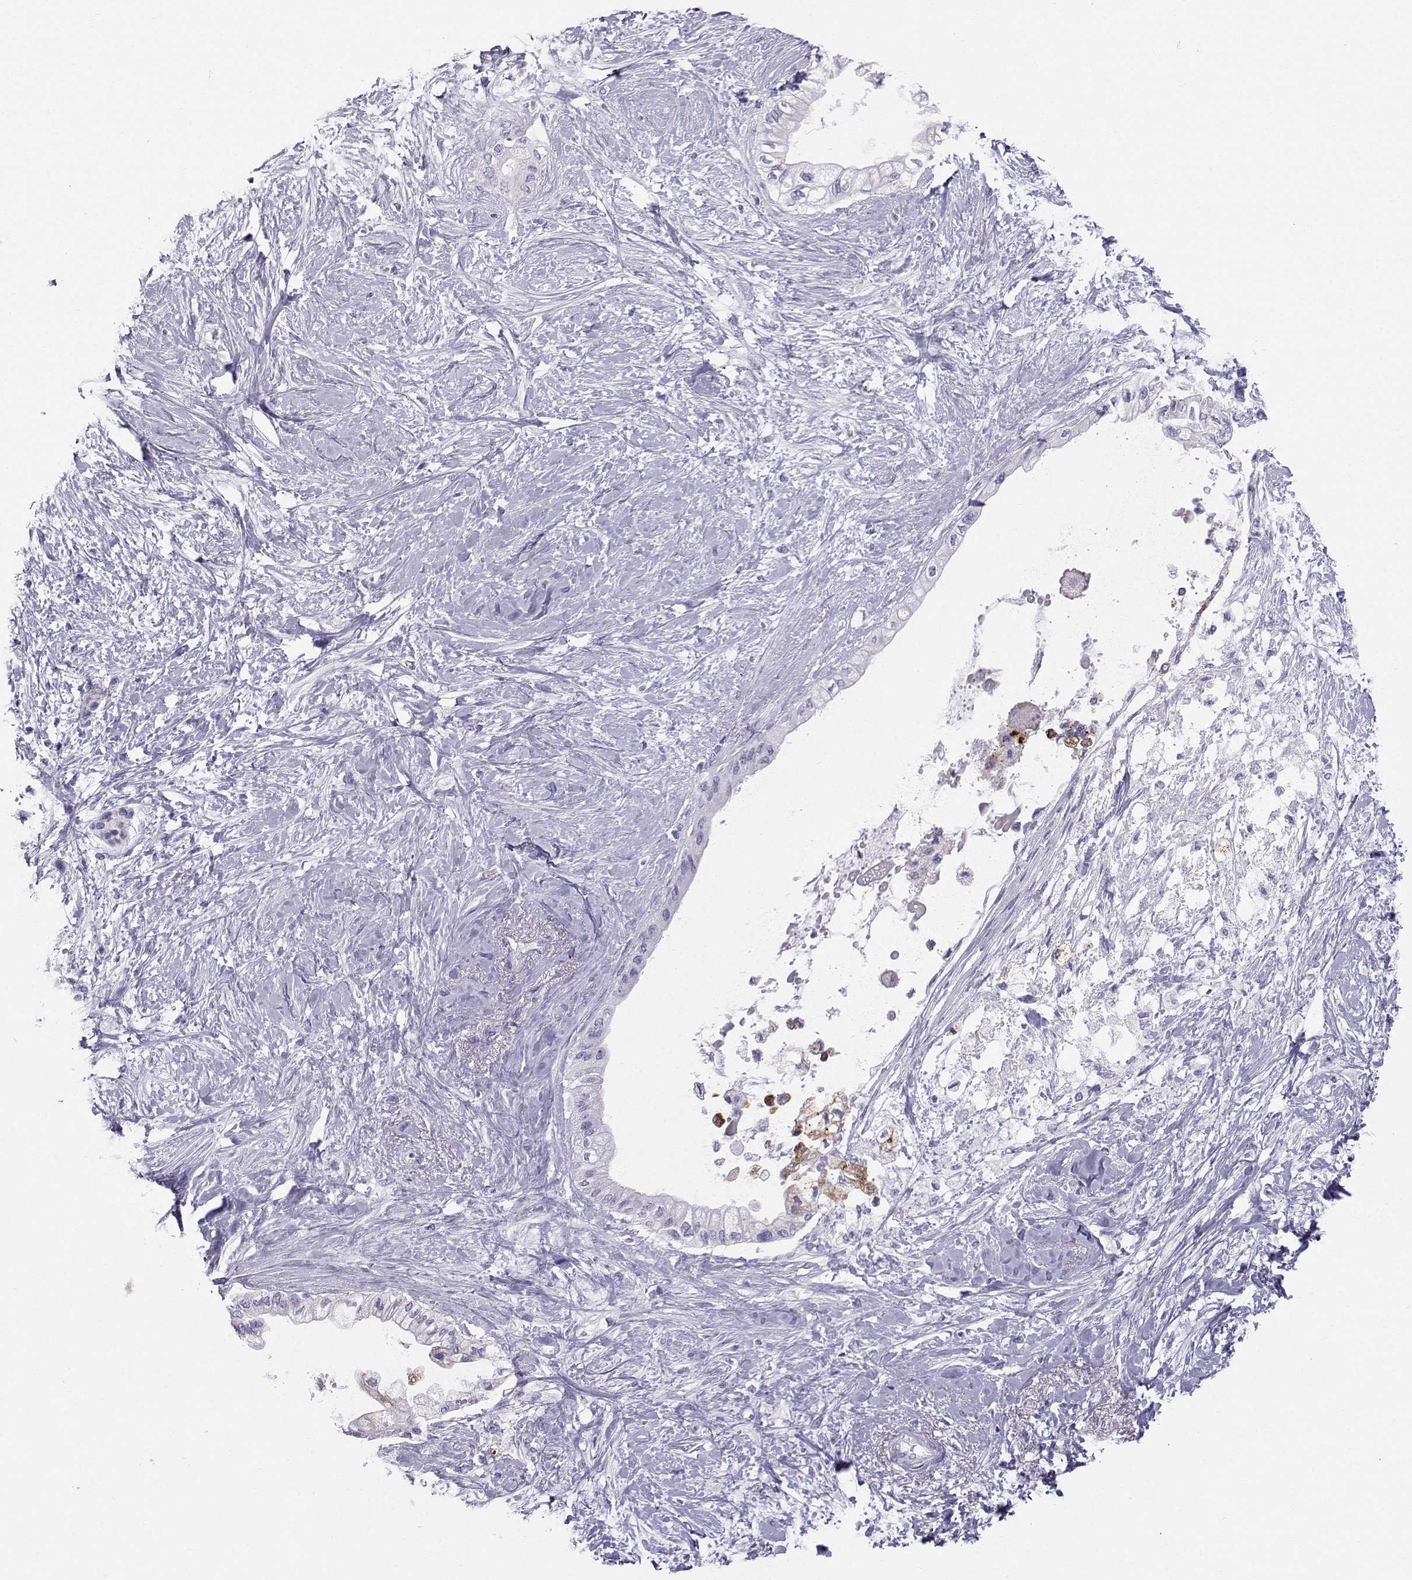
{"staining": {"intensity": "negative", "quantity": "none", "location": "none"}, "tissue": "pancreatic cancer", "cell_type": "Tumor cells", "image_type": "cancer", "snomed": [{"axis": "morphology", "description": "Normal tissue, NOS"}, {"axis": "morphology", "description": "Adenocarcinoma, NOS"}, {"axis": "topography", "description": "Pancreas"}, {"axis": "topography", "description": "Duodenum"}], "caption": "Adenocarcinoma (pancreatic) stained for a protein using IHC exhibits no expression tumor cells.", "gene": "IQCD", "patient": {"sex": "female", "age": 60}}